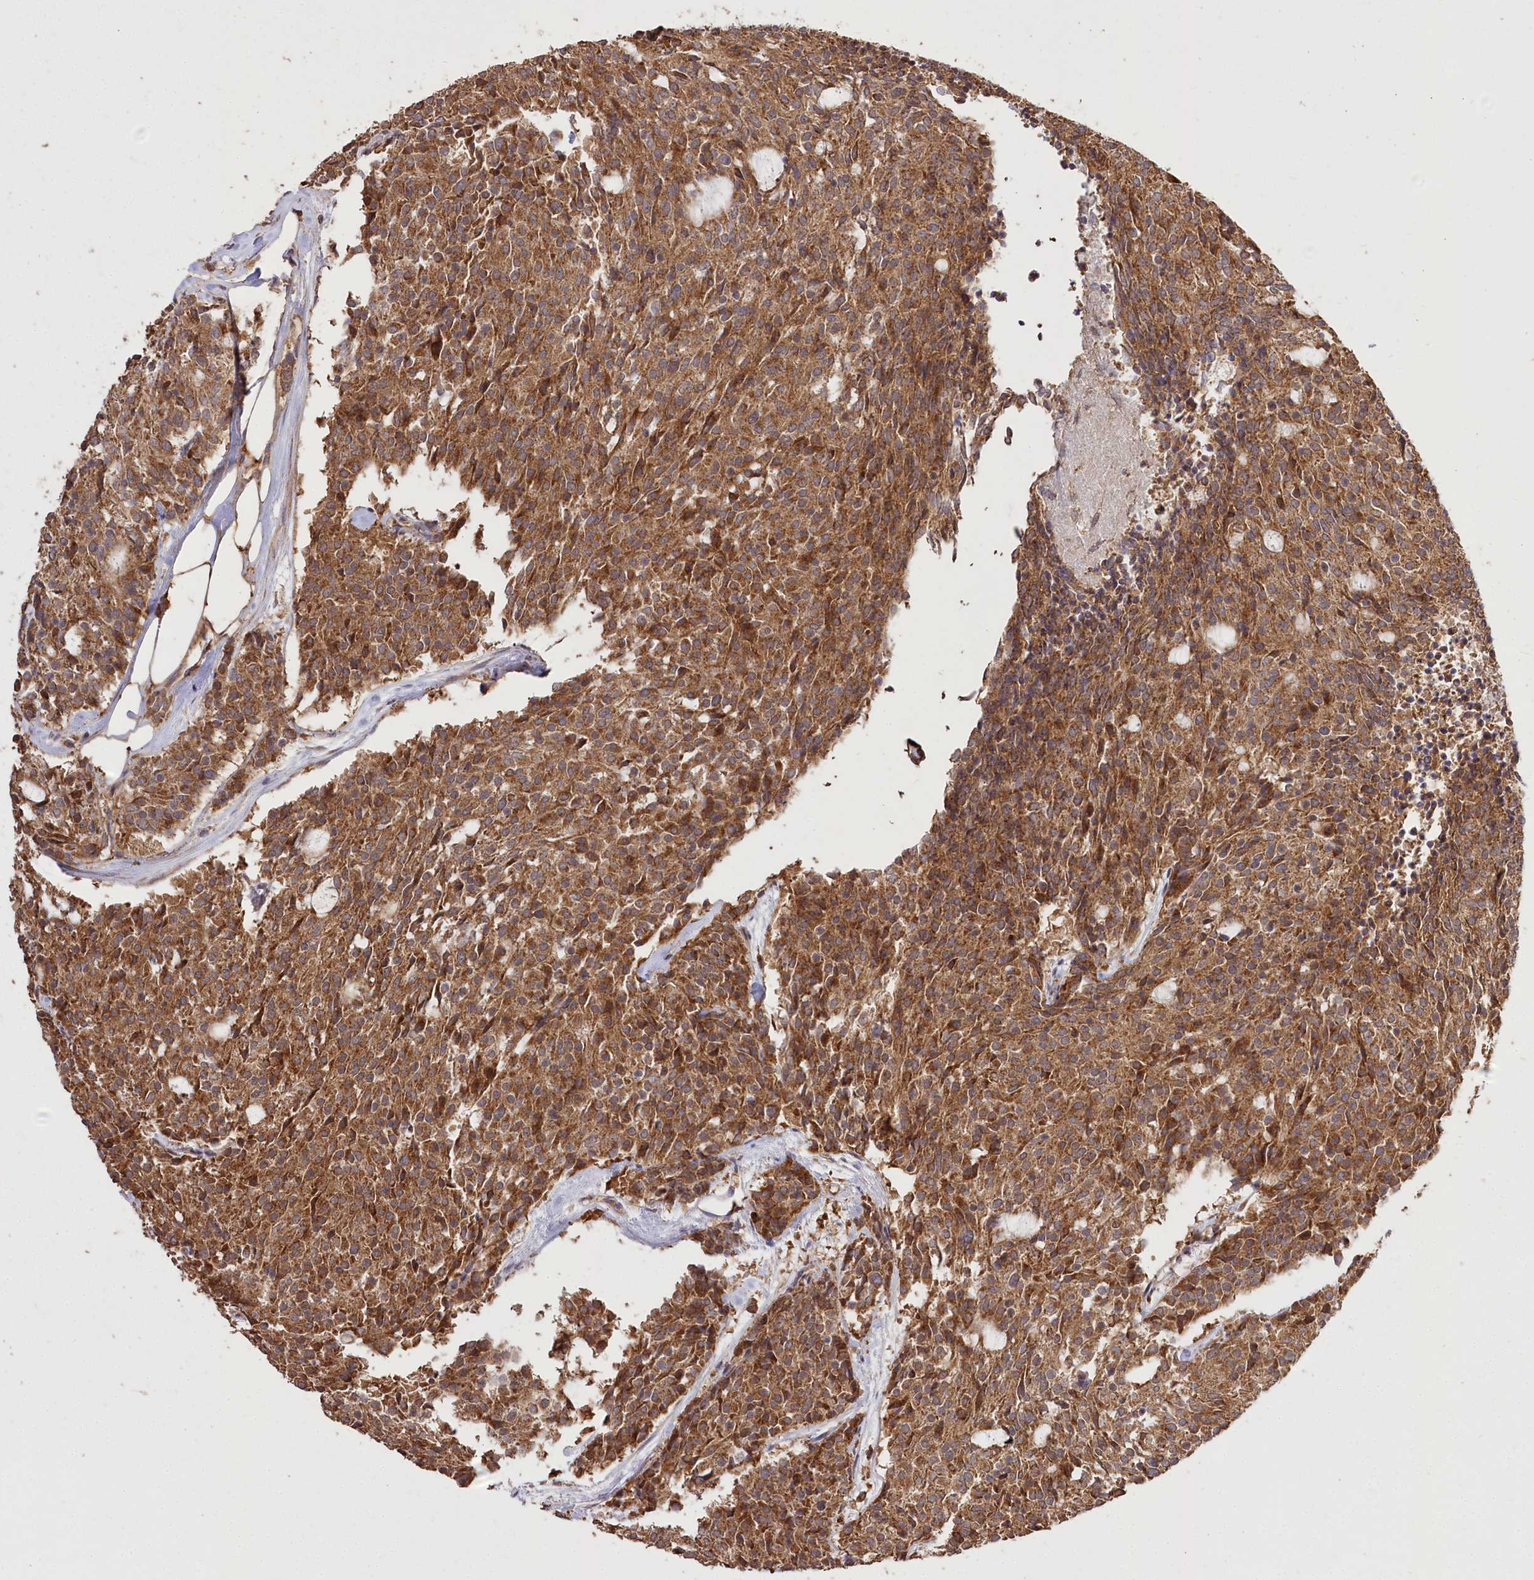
{"staining": {"intensity": "strong", "quantity": ">75%", "location": "cytoplasmic/membranous"}, "tissue": "carcinoid", "cell_type": "Tumor cells", "image_type": "cancer", "snomed": [{"axis": "morphology", "description": "Carcinoid, malignant, NOS"}, {"axis": "topography", "description": "Pancreas"}], "caption": "Strong cytoplasmic/membranous staining for a protein is identified in about >75% of tumor cells of carcinoid using immunohistochemistry.", "gene": "PRSS53", "patient": {"sex": "female", "age": 54}}